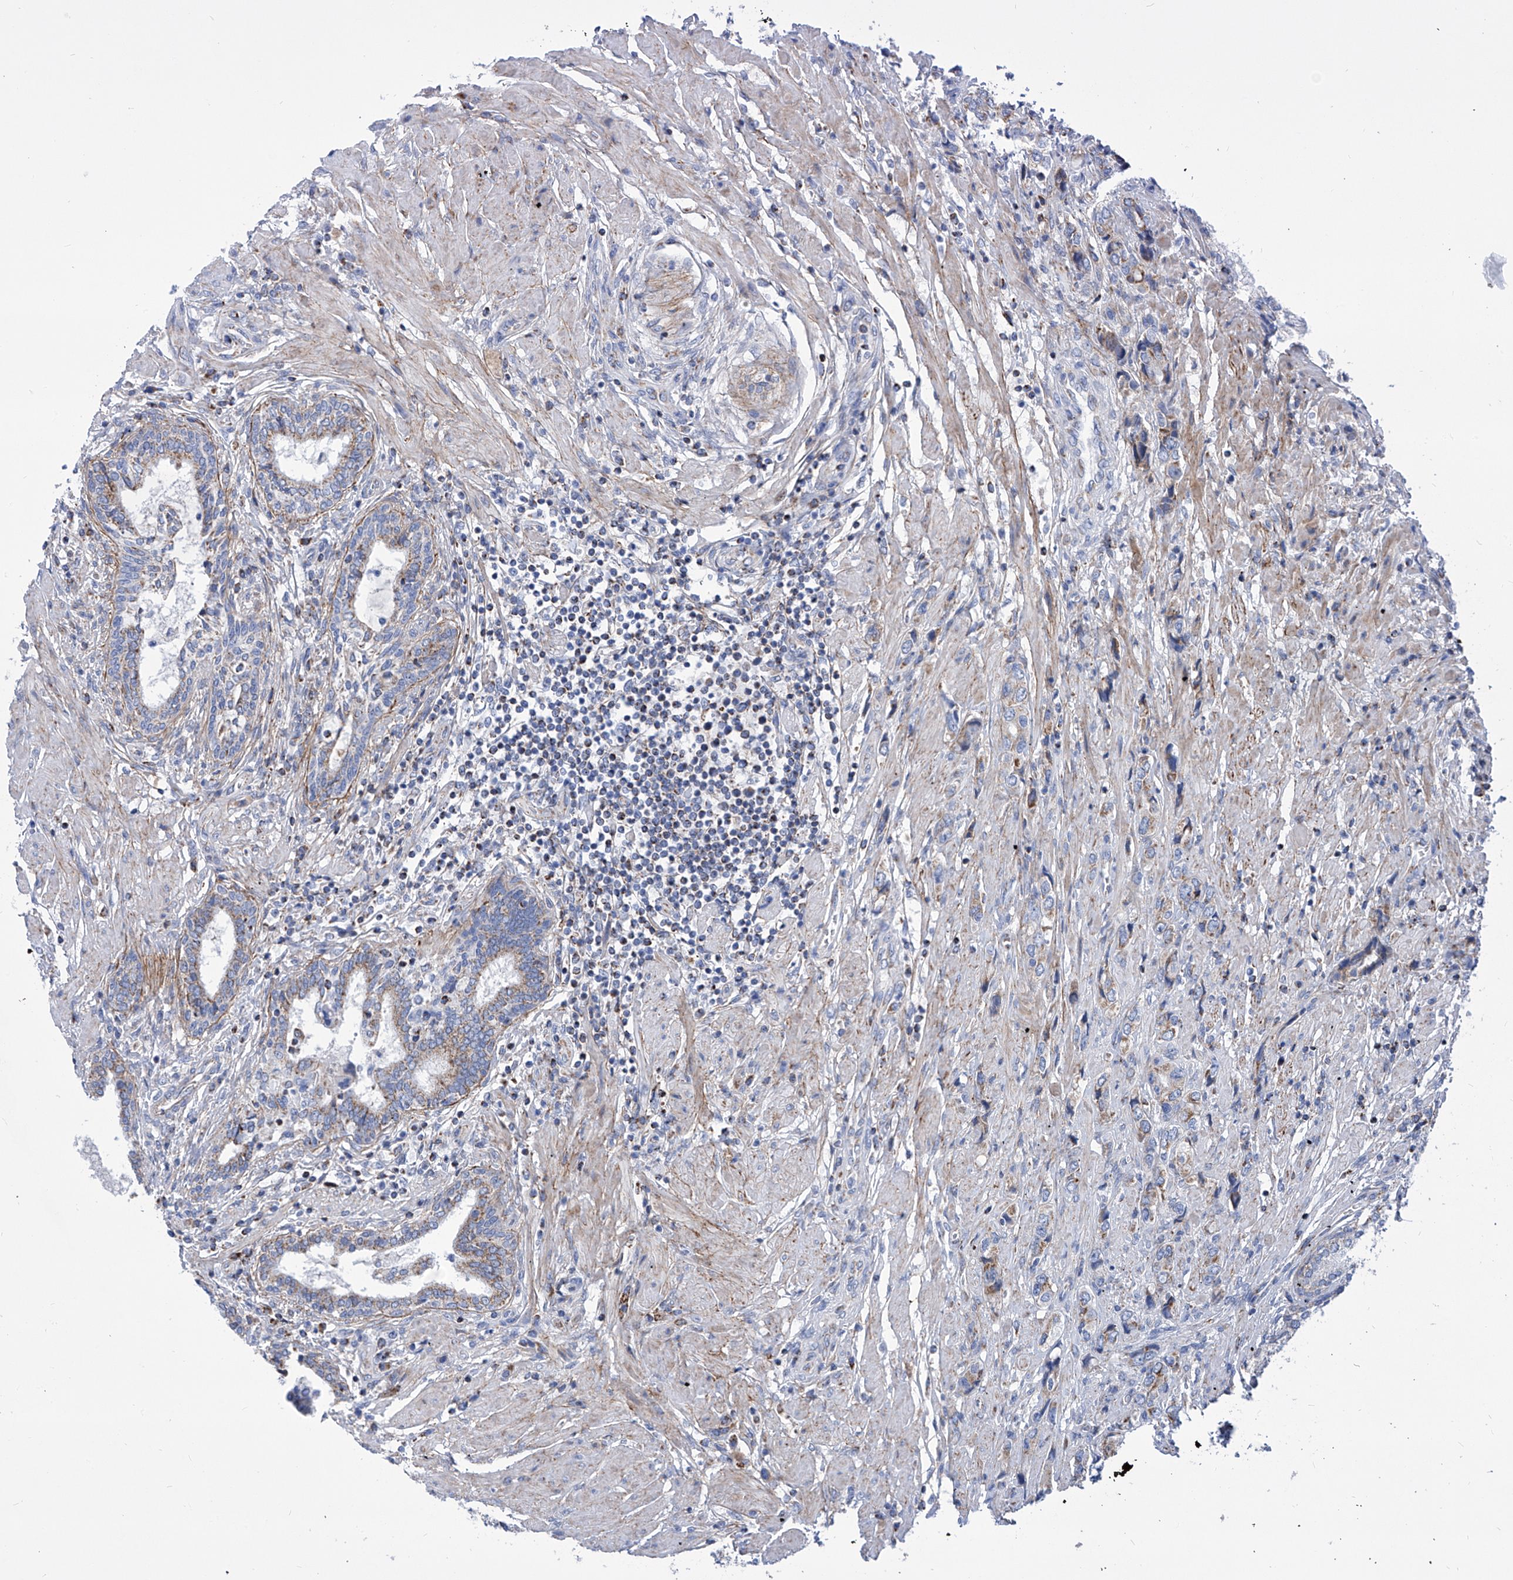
{"staining": {"intensity": "weak", "quantity": "<25%", "location": "cytoplasmic/membranous"}, "tissue": "prostate cancer", "cell_type": "Tumor cells", "image_type": "cancer", "snomed": [{"axis": "morphology", "description": "Adenocarcinoma, High grade"}, {"axis": "topography", "description": "Prostate"}], "caption": "Tumor cells show no significant protein expression in adenocarcinoma (high-grade) (prostate).", "gene": "SRBD1", "patient": {"sex": "male", "age": 61}}